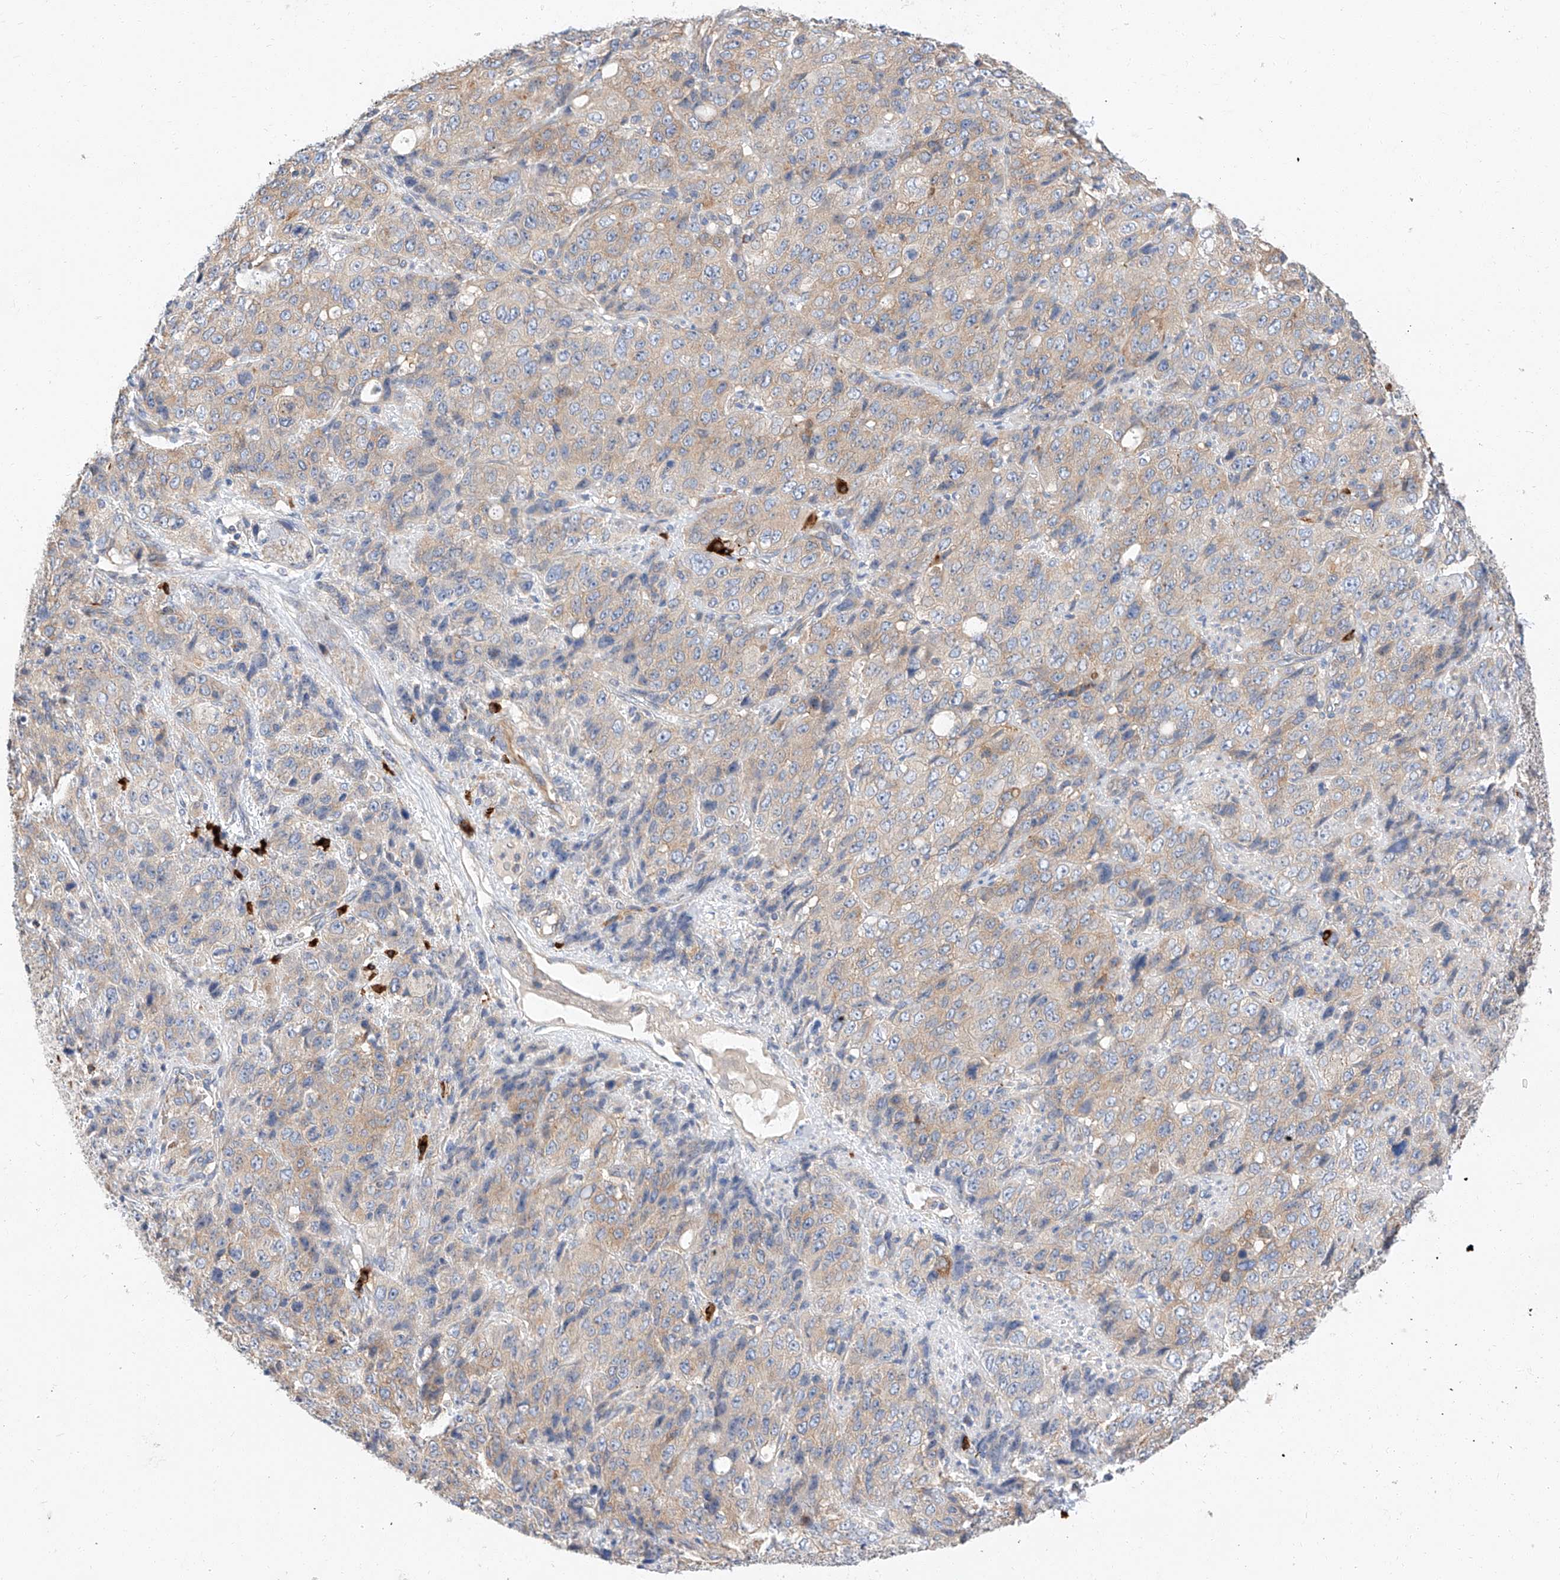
{"staining": {"intensity": "weak", "quantity": ">75%", "location": "cytoplasmic/membranous"}, "tissue": "stomach cancer", "cell_type": "Tumor cells", "image_type": "cancer", "snomed": [{"axis": "morphology", "description": "Adenocarcinoma, NOS"}, {"axis": "topography", "description": "Stomach"}], "caption": "Immunohistochemical staining of human adenocarcinoma (stomach) shows low levels of weak cytoplasmic/membranous expression in about >75% of tumor cells.", "gene": "GLMN", "patient": {"sex": "male", "age": 48}}